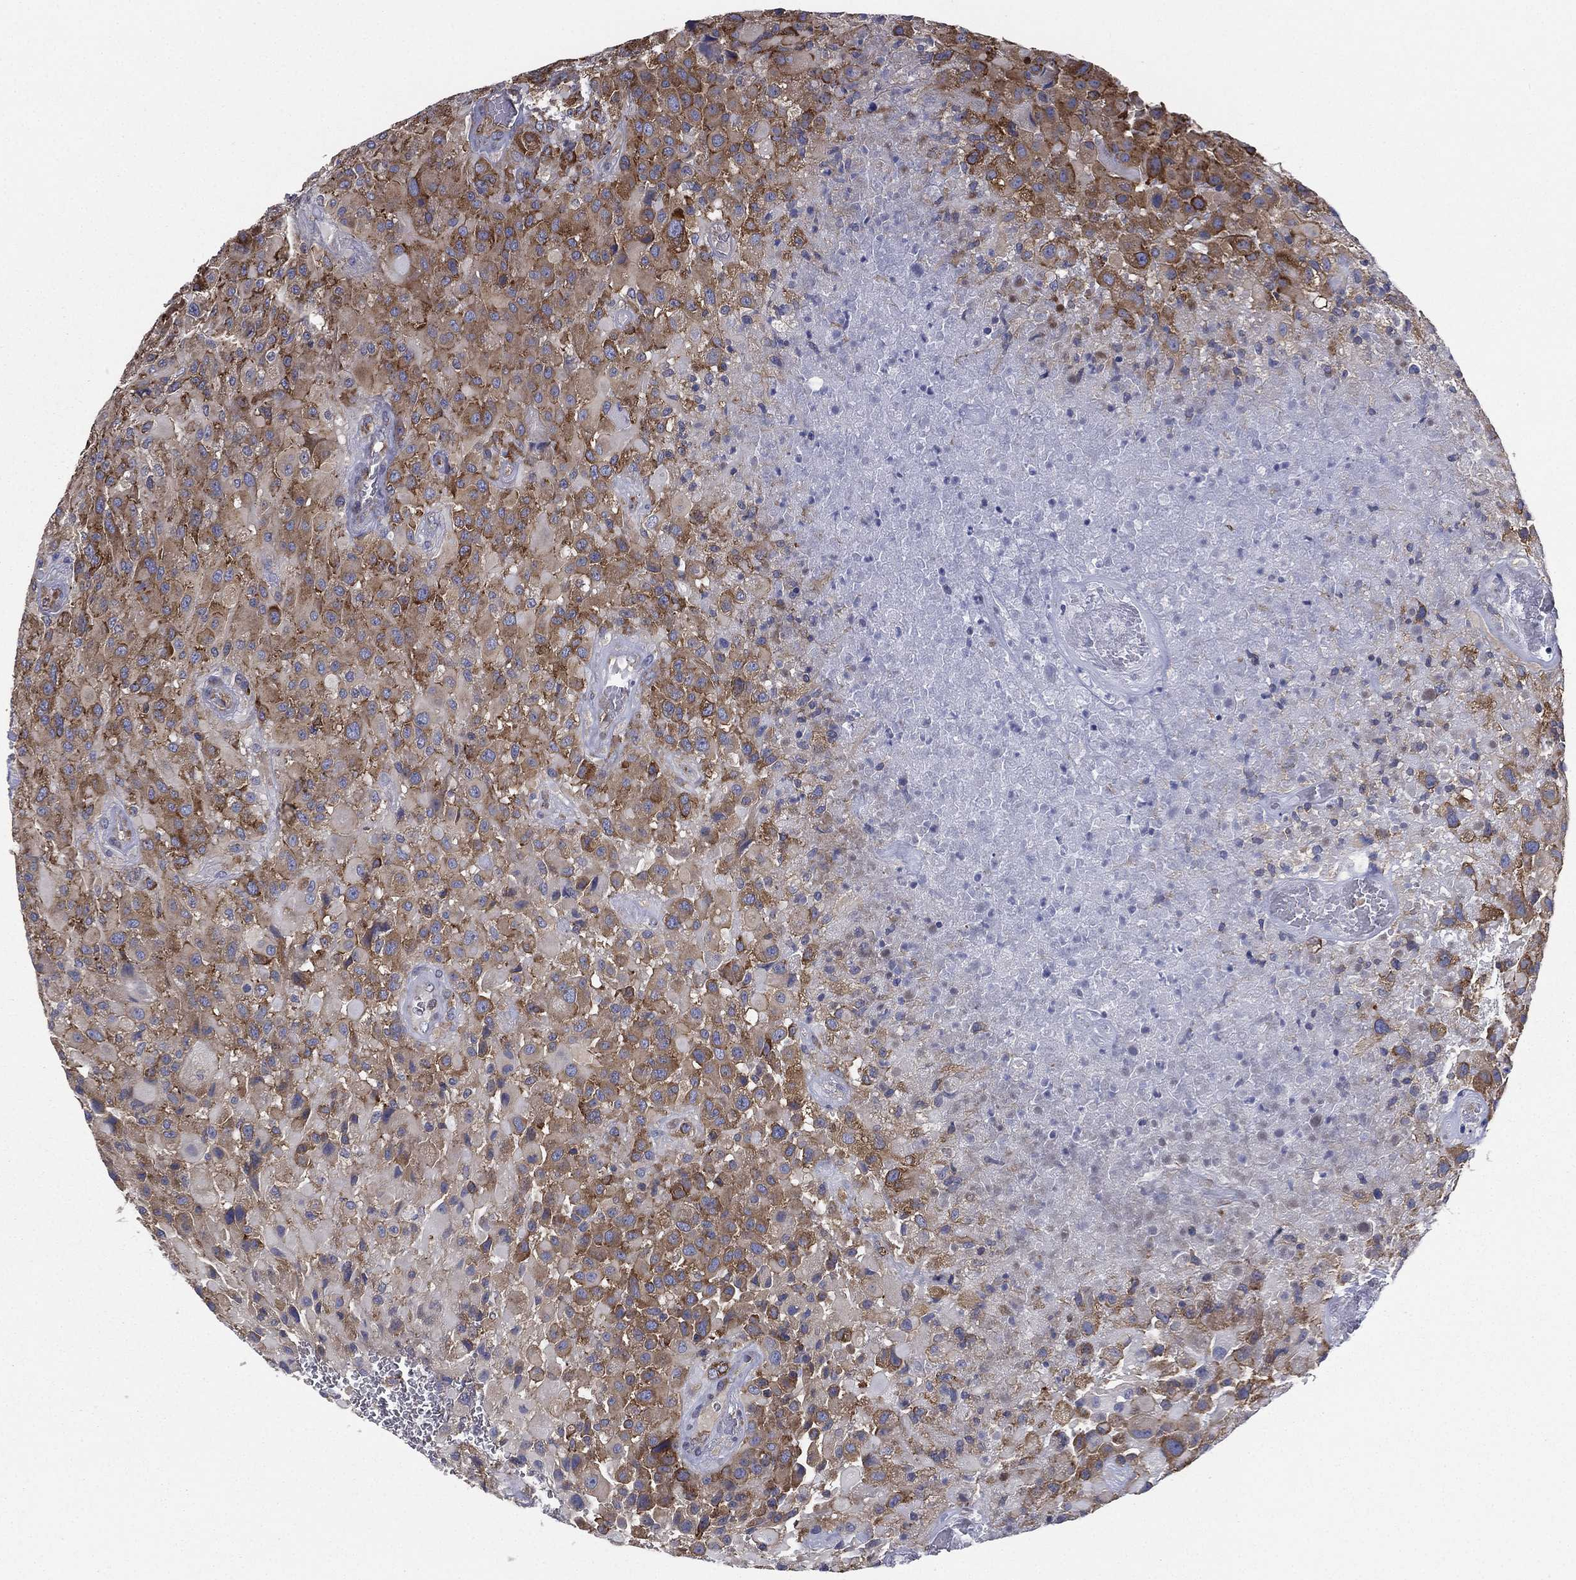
{"staining": {"intensity": "moderate", "quantity": "25%-75%", "location": "cytoplasmic/membranous"}, "tissue": "glioma", "cell_type": "Tumor cells", "image_type": "cancer", "snomed": [{"axis": "morphology", "description": "Glioma, malignant, High grade"}, {"axis": "topography", "description": "Cerebral cortex"}], "caption": "Immunohistochemical staining of human high-grade glioma (malignant) demonstrates medium levels of moderate cytoplasmic/membranous protein expression in about 25%-75% of tumor cells. (Stains: DAB (3,3'-diaminobenzidine) in brown, nuclei in blue, Microscopy: brightfield microscopy at high magnification).", "gene": "FARSA", "patient": {"sex": "male", "age": 35}}